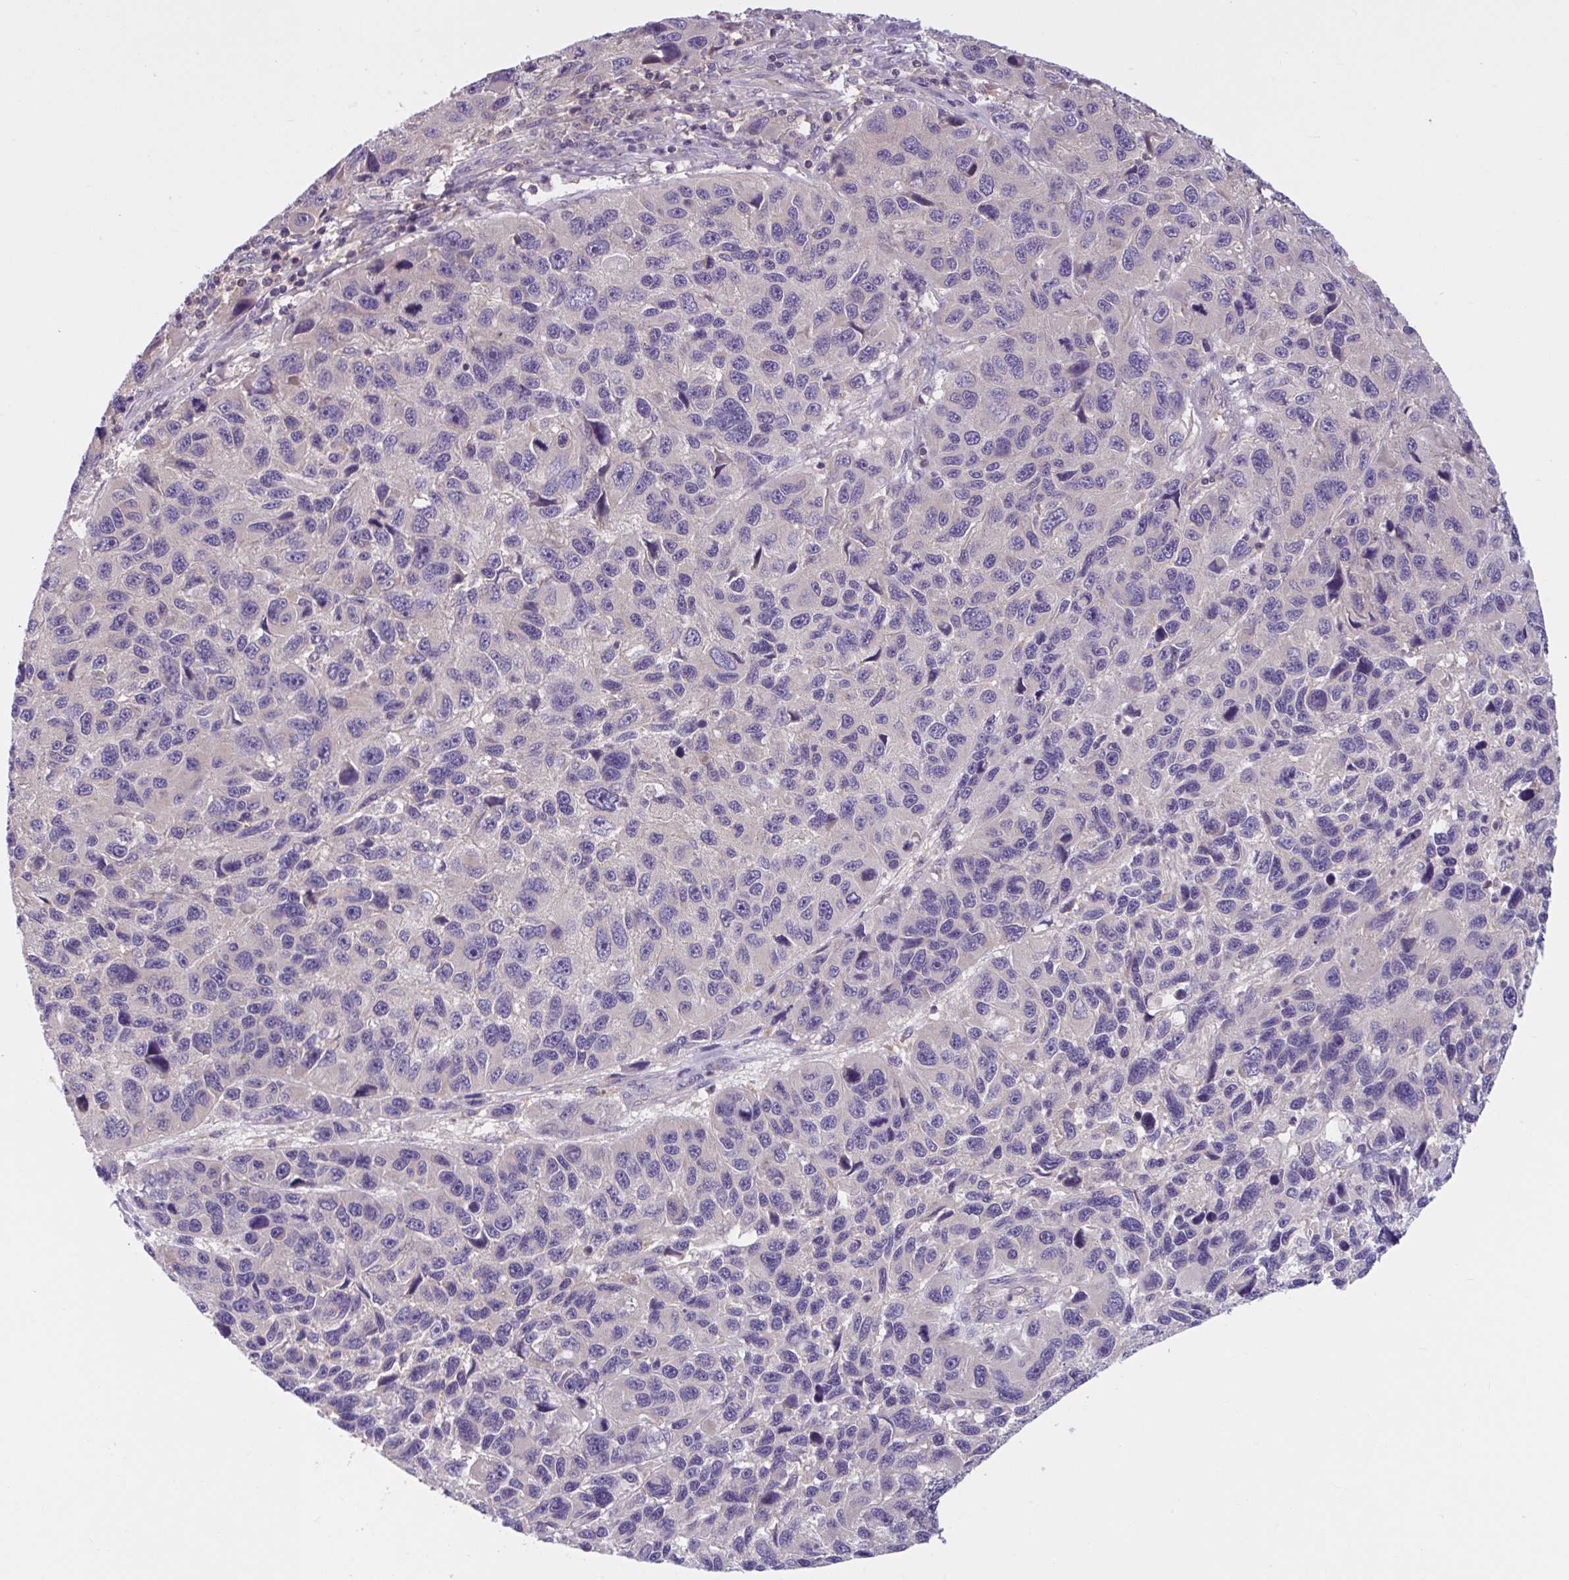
{"staining": {"intensity": "negative", "quantity": "none", "location": "none"}, "tissue": "melanoma", "cell_type": "Tumor cells", "image_type": "cancer", "snomed": [{"axis": "morphology", "description": "Malignant melanoma, NOS"}, {"axis": "topography", "description": "Skin"}], "caption": "This is a photomicrograph of IHC staining of melanoma, which shows no expression in tumor cells. Brightfield microscopy of IHC stained with DAB (brown) and hematoxylin (blue), captured at high magnification.", "gene": "WNT9B", "patient": {"sex": "male", "age": 53}}